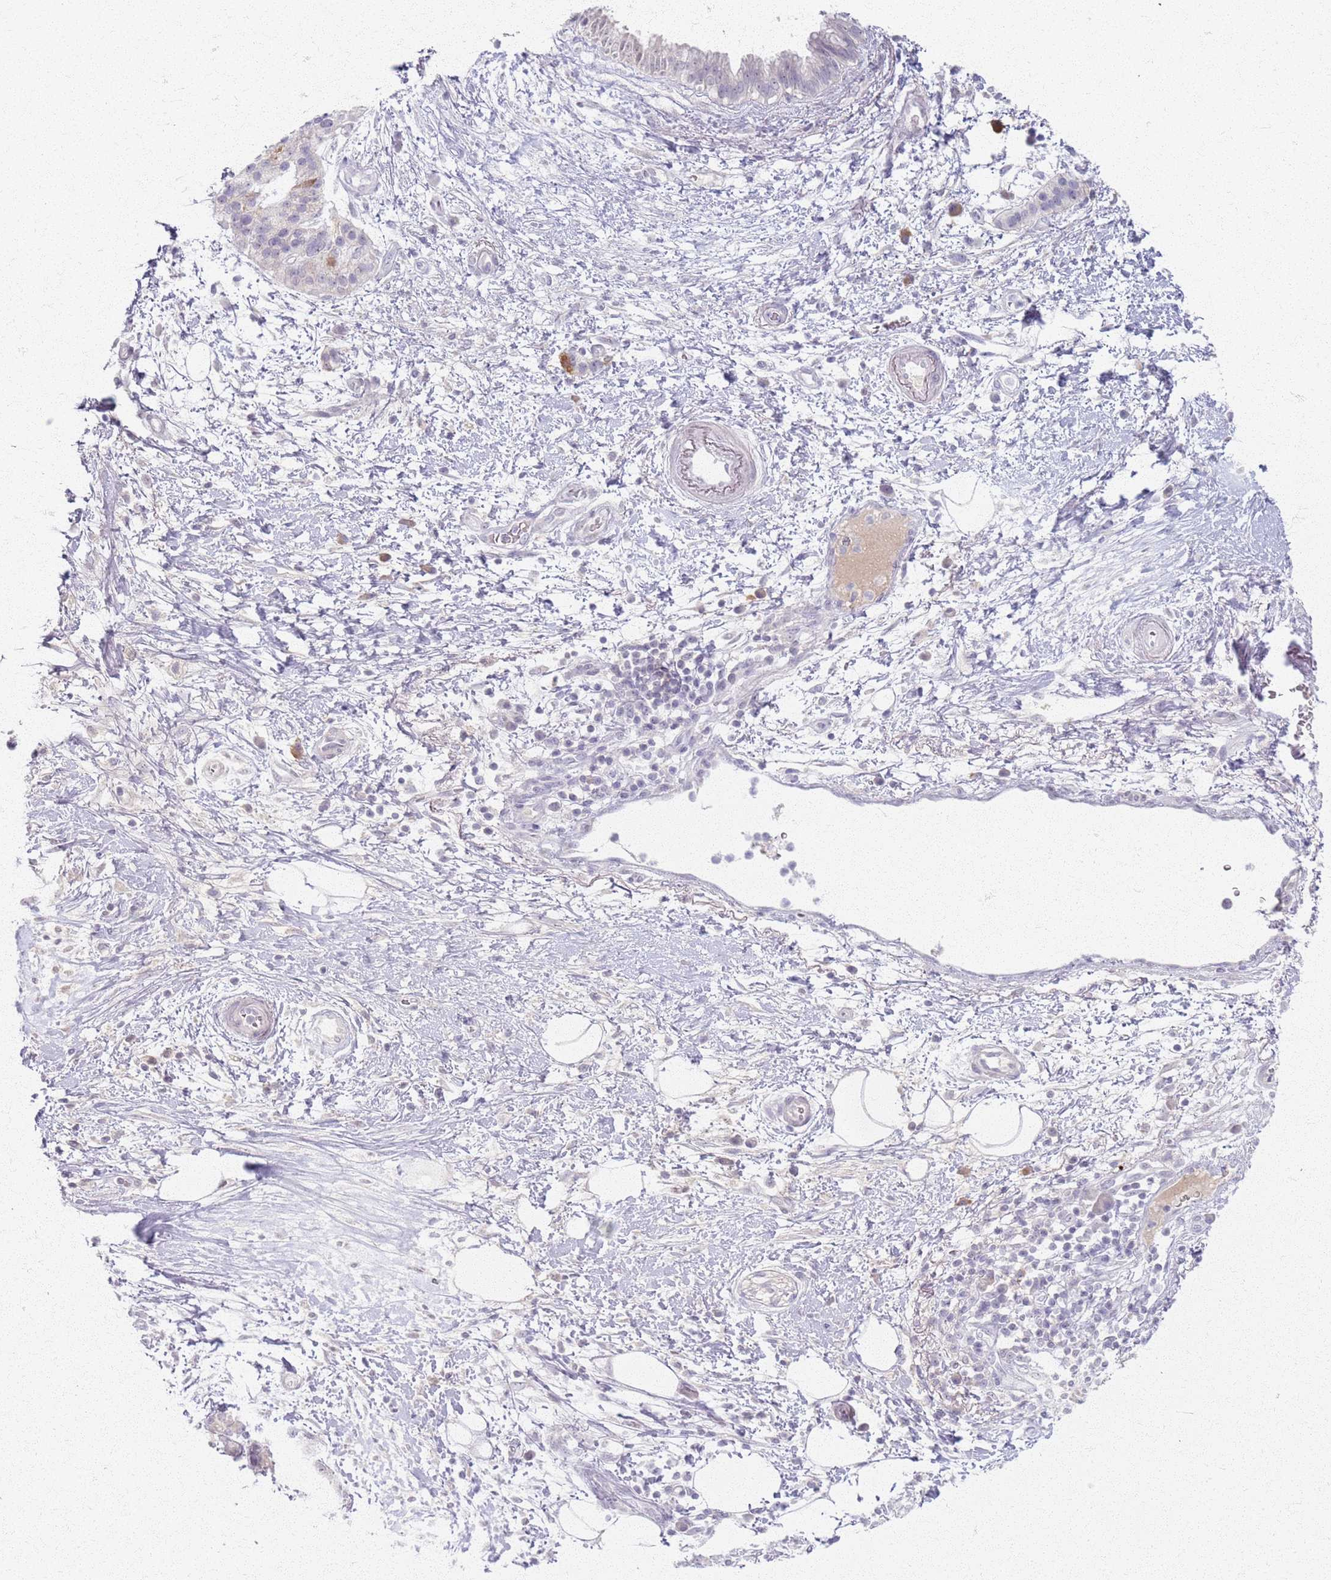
{"staining": {"intensity": "negative", "quantity": "none", "location": "none"}, "tissue": "pancreatic cancer", "cell_type": "Tumor cells", "image_type": "cancer", "snomed": [{"axis": "morphology", "description": "Adenocarcinoma, NOS"}, {"axis": "topography", "description": "Pancreas"}], "caption": "Photomicrograph shows no protein expression in tumor cells of pancreatic adenocarcinoma tissue.", "gene": "CRIPT", "patient": {"sex": "female", "age": 73}}